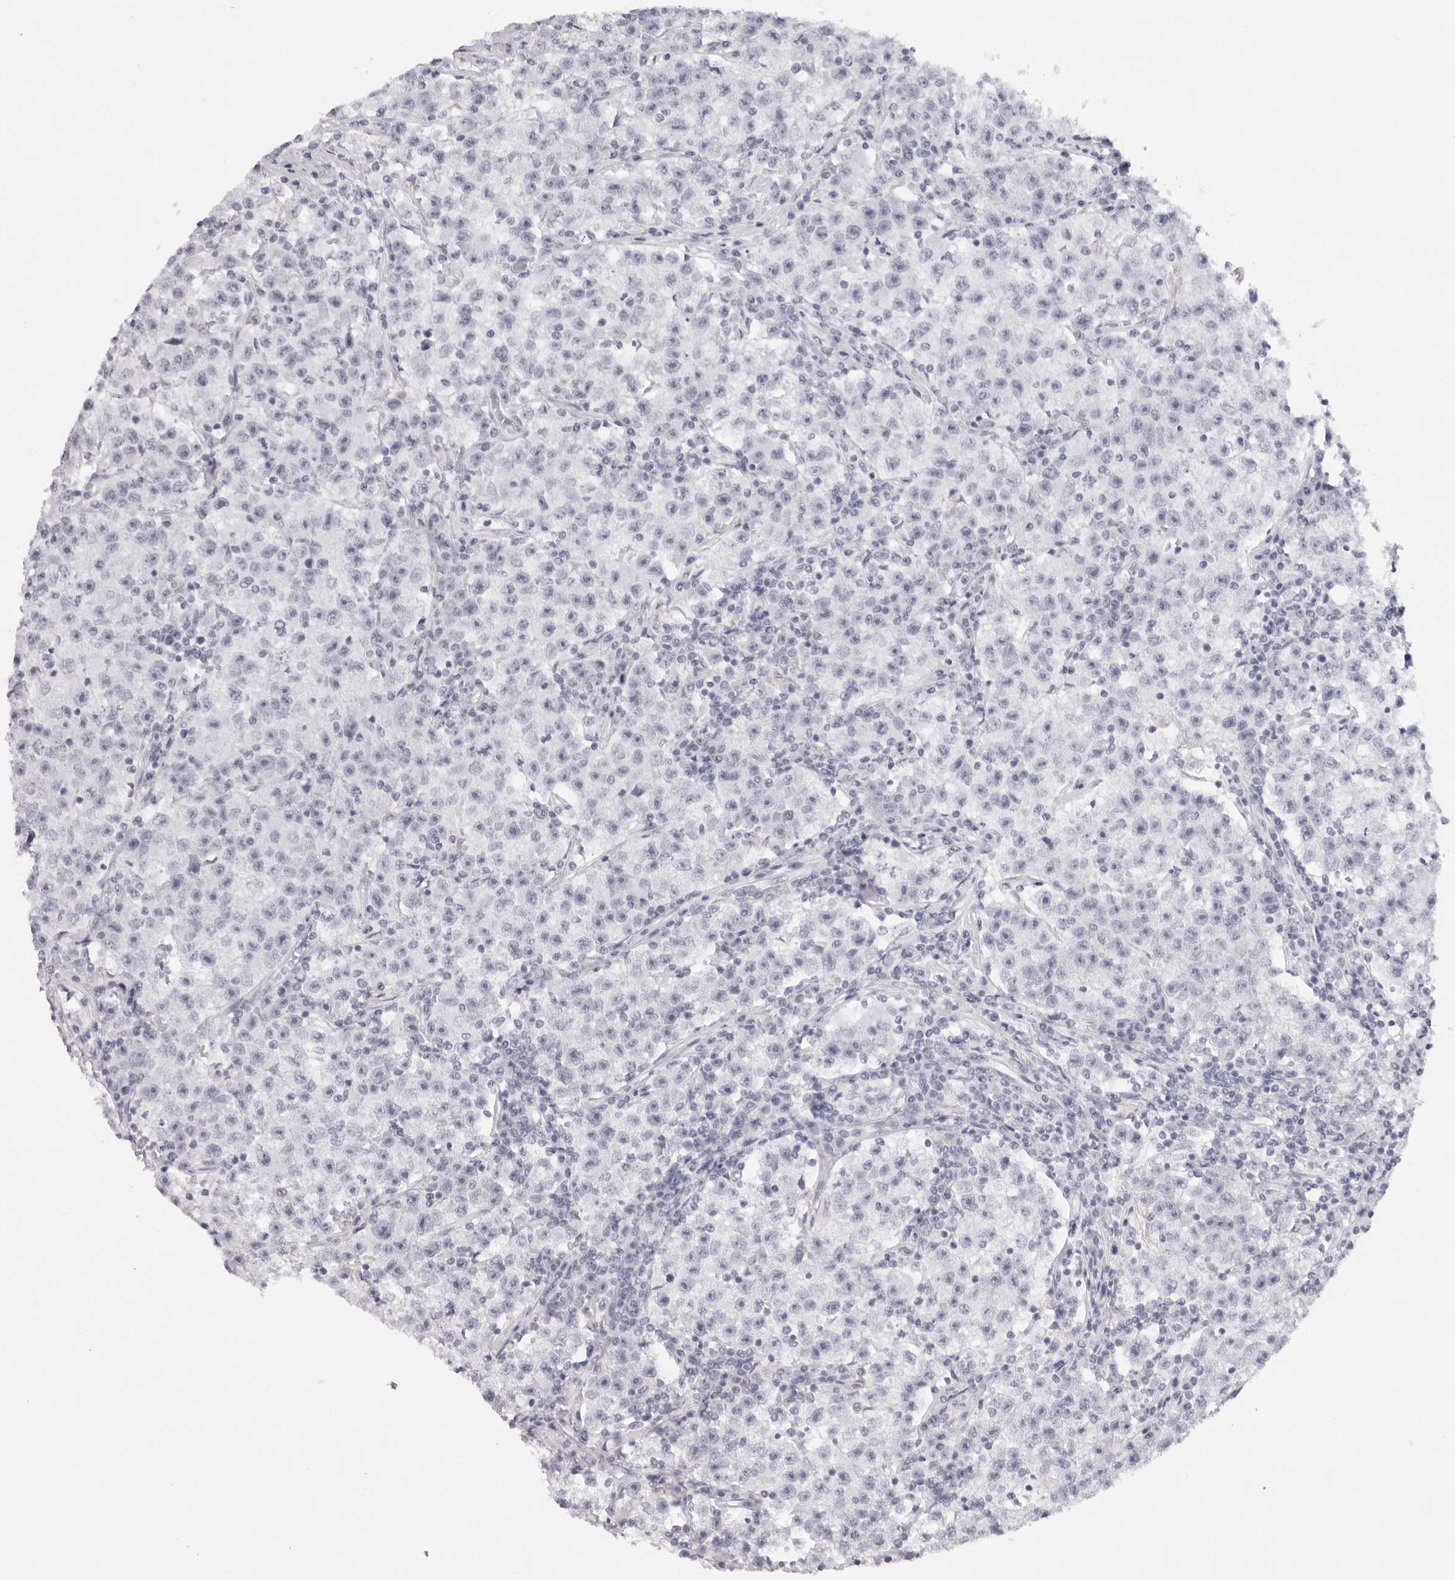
{"staining": {"intensity": "negative", "quantity": "none", "location": "none"}, "tissue": "testis cancer", "cell_type": "Tumor cells", "image_type": "cancer", "snomed": [{"axis": "morphology", "description": "Seminoma, NOS"}, {"axis": "topography", "description": "Testis"}], "caption": "This is an IHC photomicrograph of testis cancer (seminoma). There is no staining in tumor cells.", "gene": "KLK12", "patient": {"sex": "male", "age": 22}}